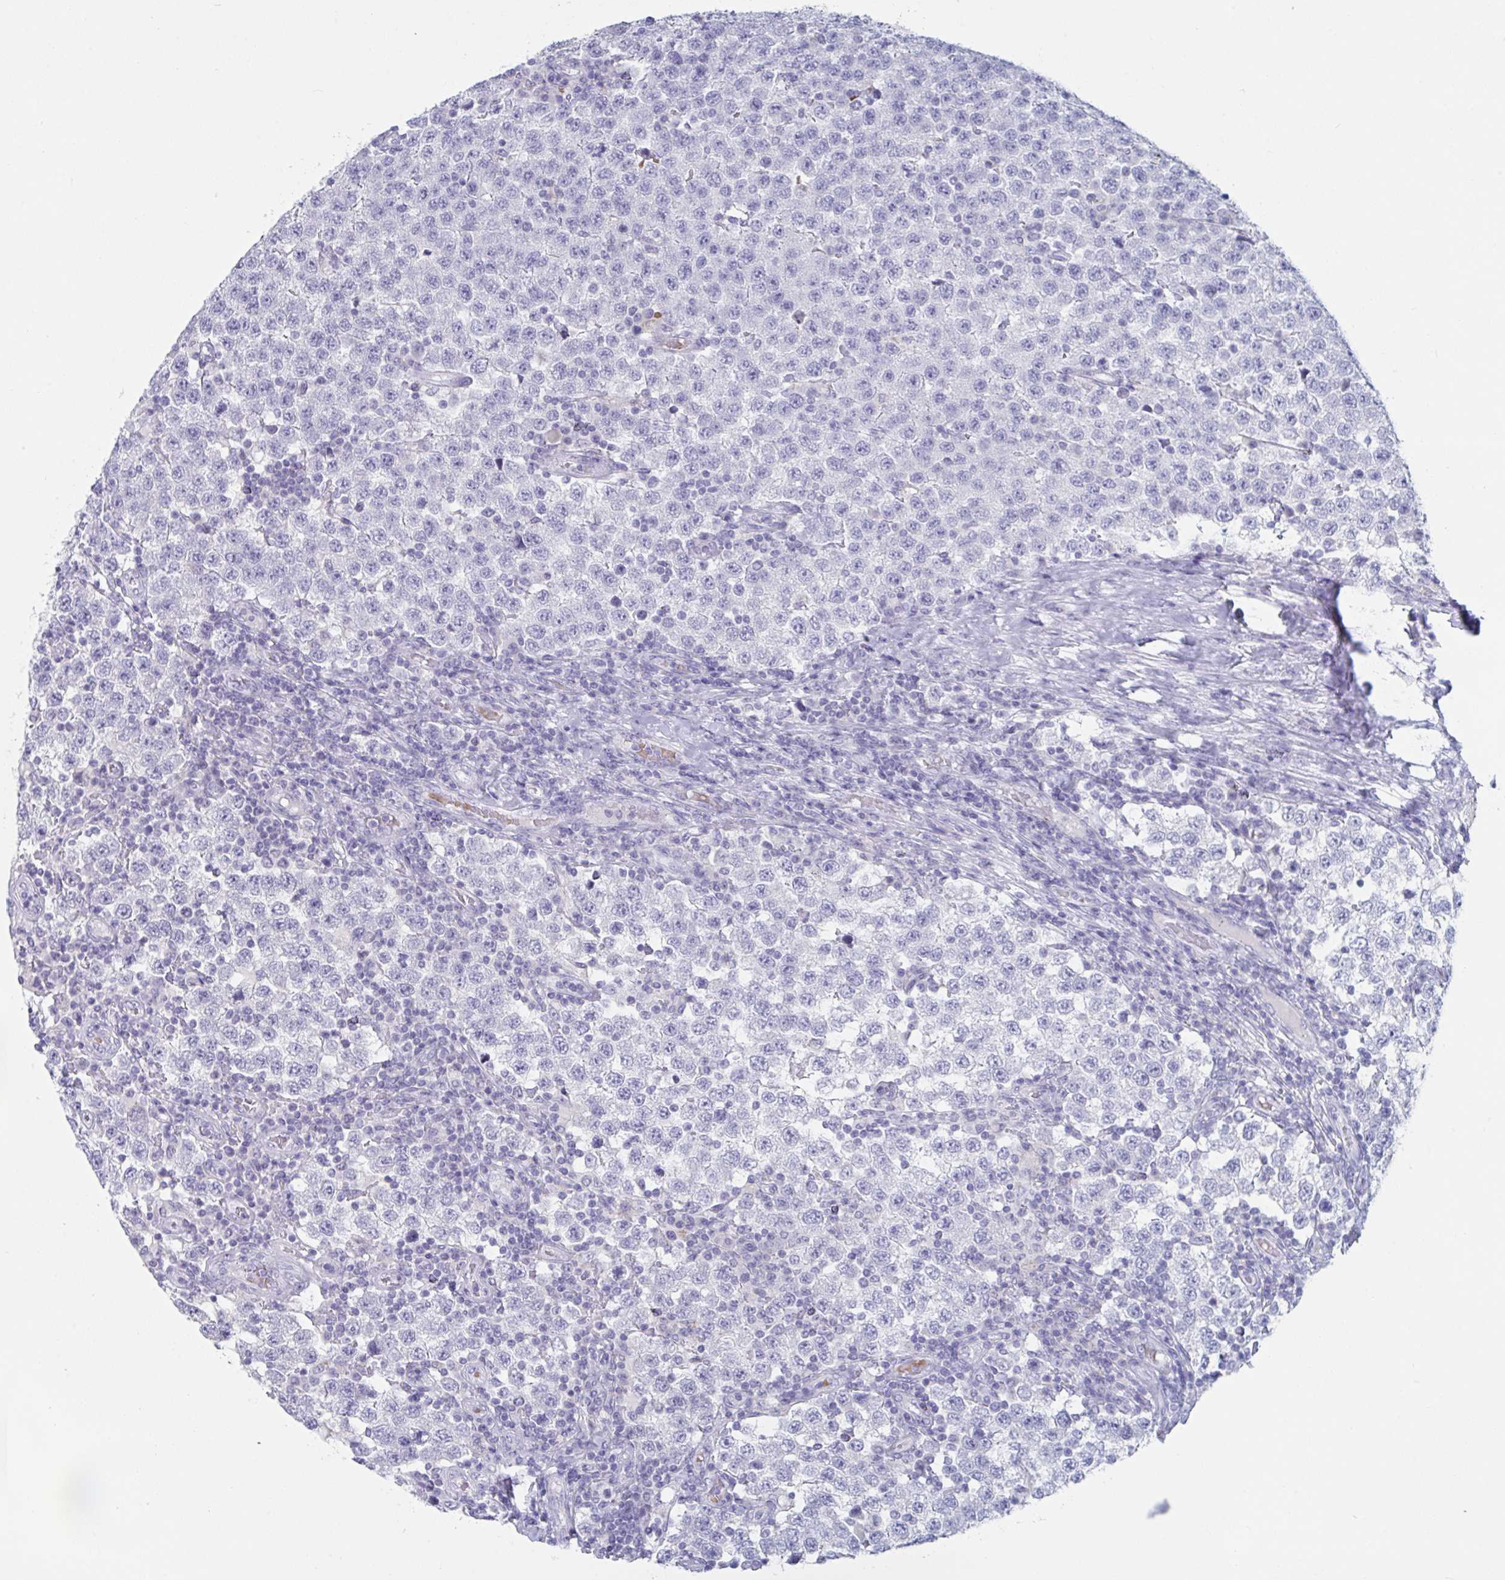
{"staining": {"intensity": "negative", "quantity": "none", "location": "none"}, "tissue": "testis cancer", "cell_type": "Tumor cells", "image_type": "cancer", "snomed": [{"axis": "morphology", "description": "Seminoma, NOS"}, {"axis": "topography", "description": "Testis"}], "caption": "Immunohistochemical staining of human testis seminoma reveals no significant positivity in tumor cells.", "gene": "CYP4F11", "patient": {"sex": "male", "age": 34}}